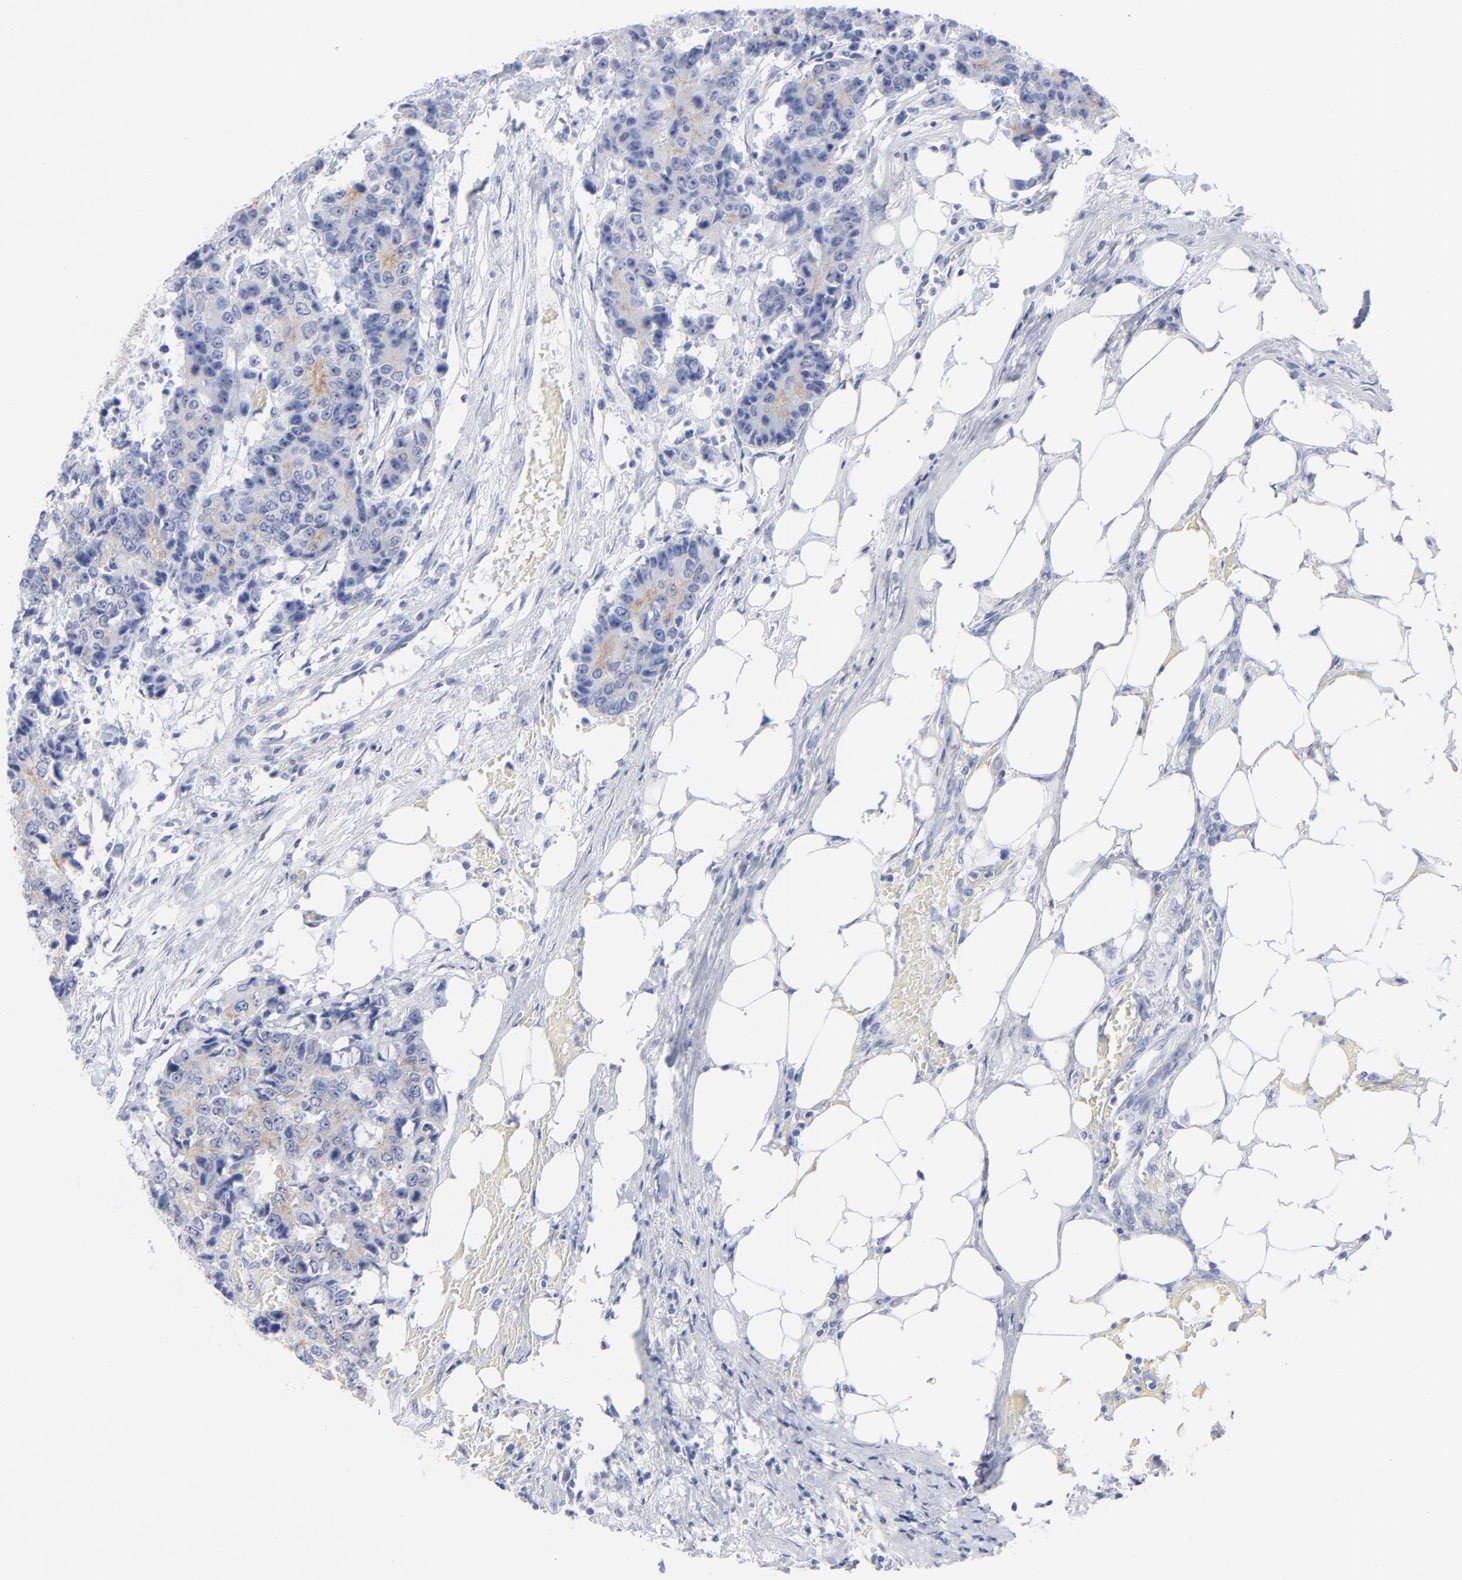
{"staining": {"intensity": "weak", "quantity": "25%-75%", "location": "cytoplasmic/membranous"}, "tissue": "colorectal cancer", "cell_type": "Tumor cells", "image_type": "cancer", "snomed": [{"axis": "morphology", "description": "Adenocarcinoma, NOS"}, {"axis": "topography", "description": "Colon"}], "caption": "IHC (DAB) staining of adenocarcinoma (colorectal) shows weak cytoplasmic/membranous protein expression in approximately 25%-75% of tumor cells.", "gene": "CNTN3", "patient": {"sex": "female", "age": 86}}